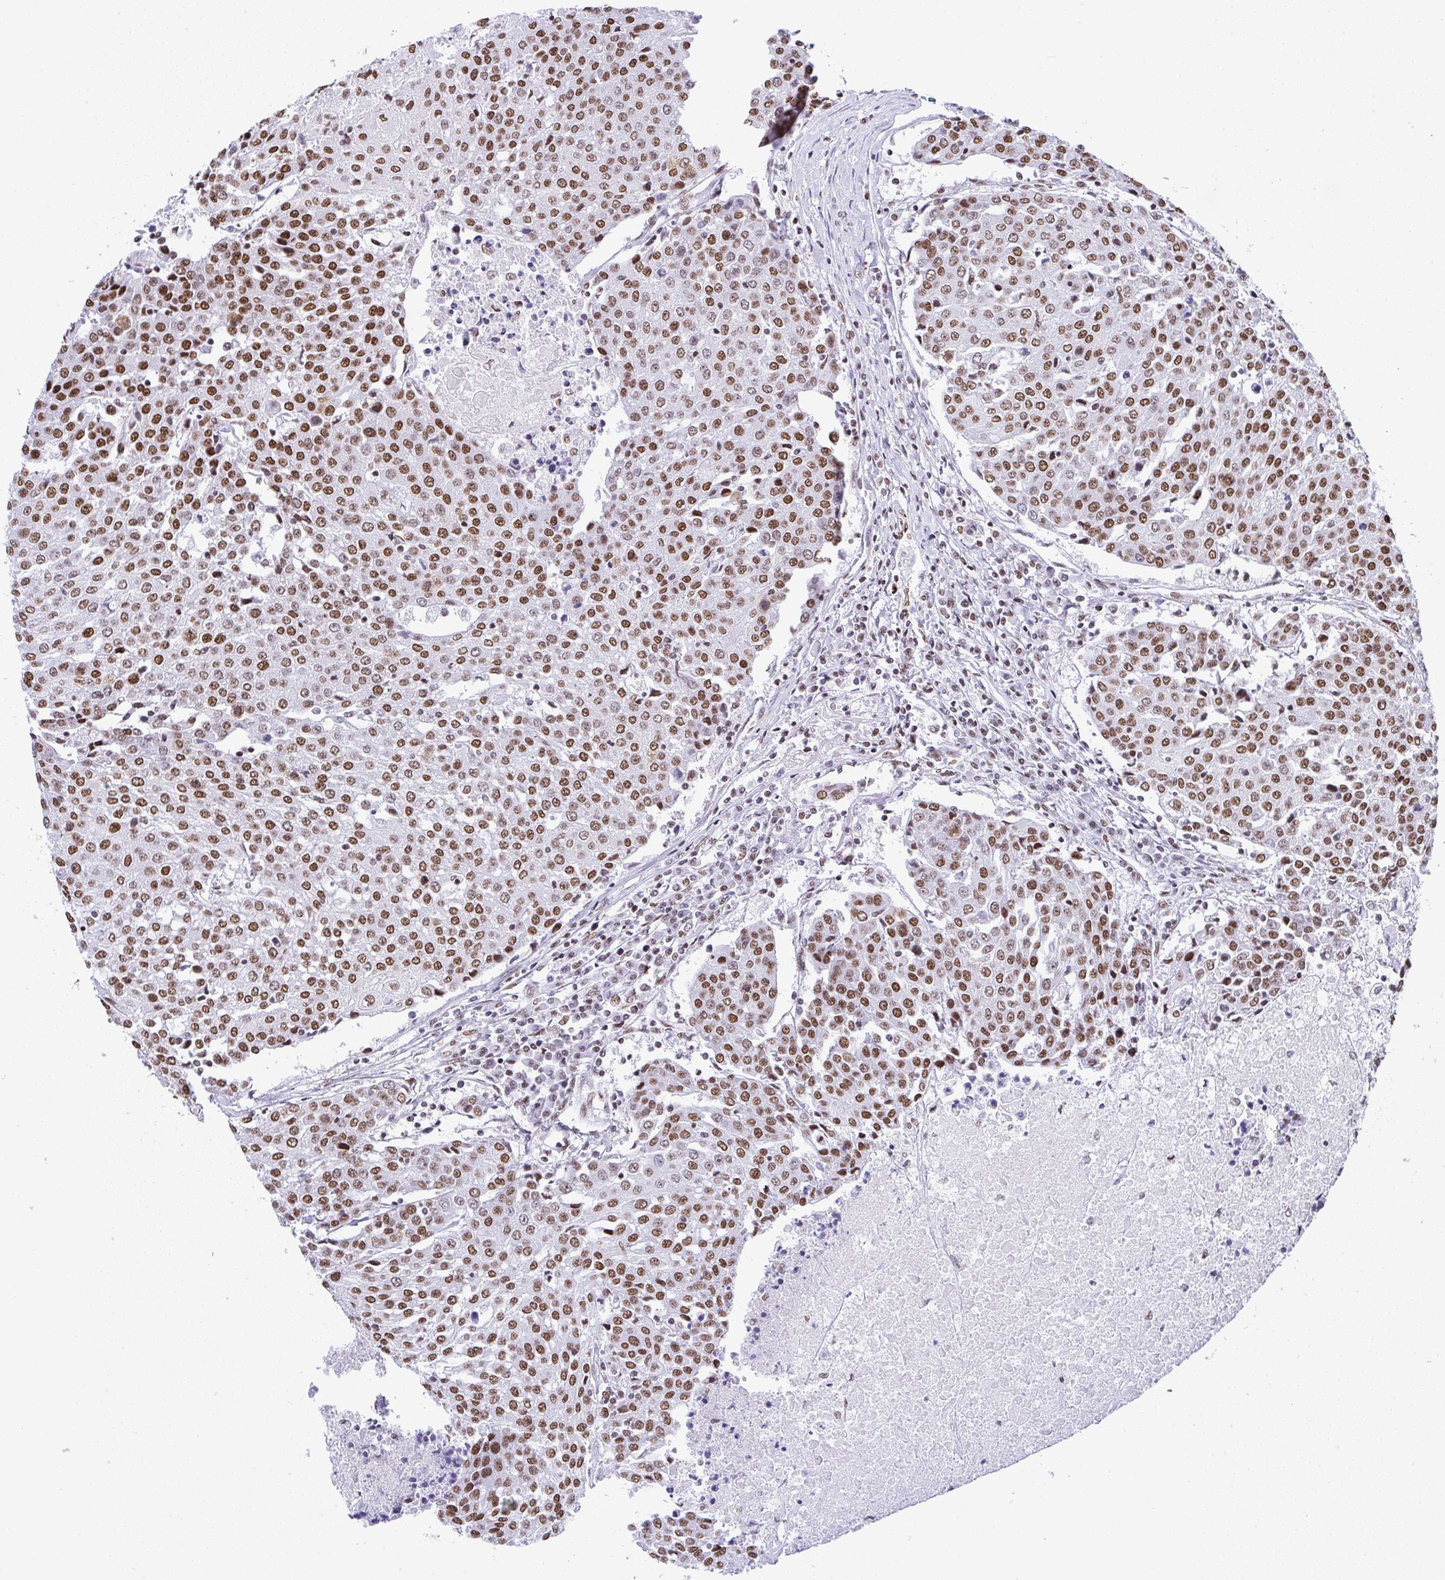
{"staining": {"intensity": "moderate", "quantity": ">75%", "location": "nuclear"}, "tissue": "urothelial cancer", "cell_type": "Tumor cells", "image_type": "cancer", "snomed": [{"axis": "morphology", "description": "Urothelial carcinoma, High grade"}, {"axis": "topography", "description": "Urinary bladder"}], "caption": "Approximately >75% of tumor cells in human high-grade urothelial carcinoma demonstrate moderate nuclear protein expression as visualized by brown immunohistochemical staining.", "gene": "DDX52", "patient": {"sex": "female", "age": 85}}